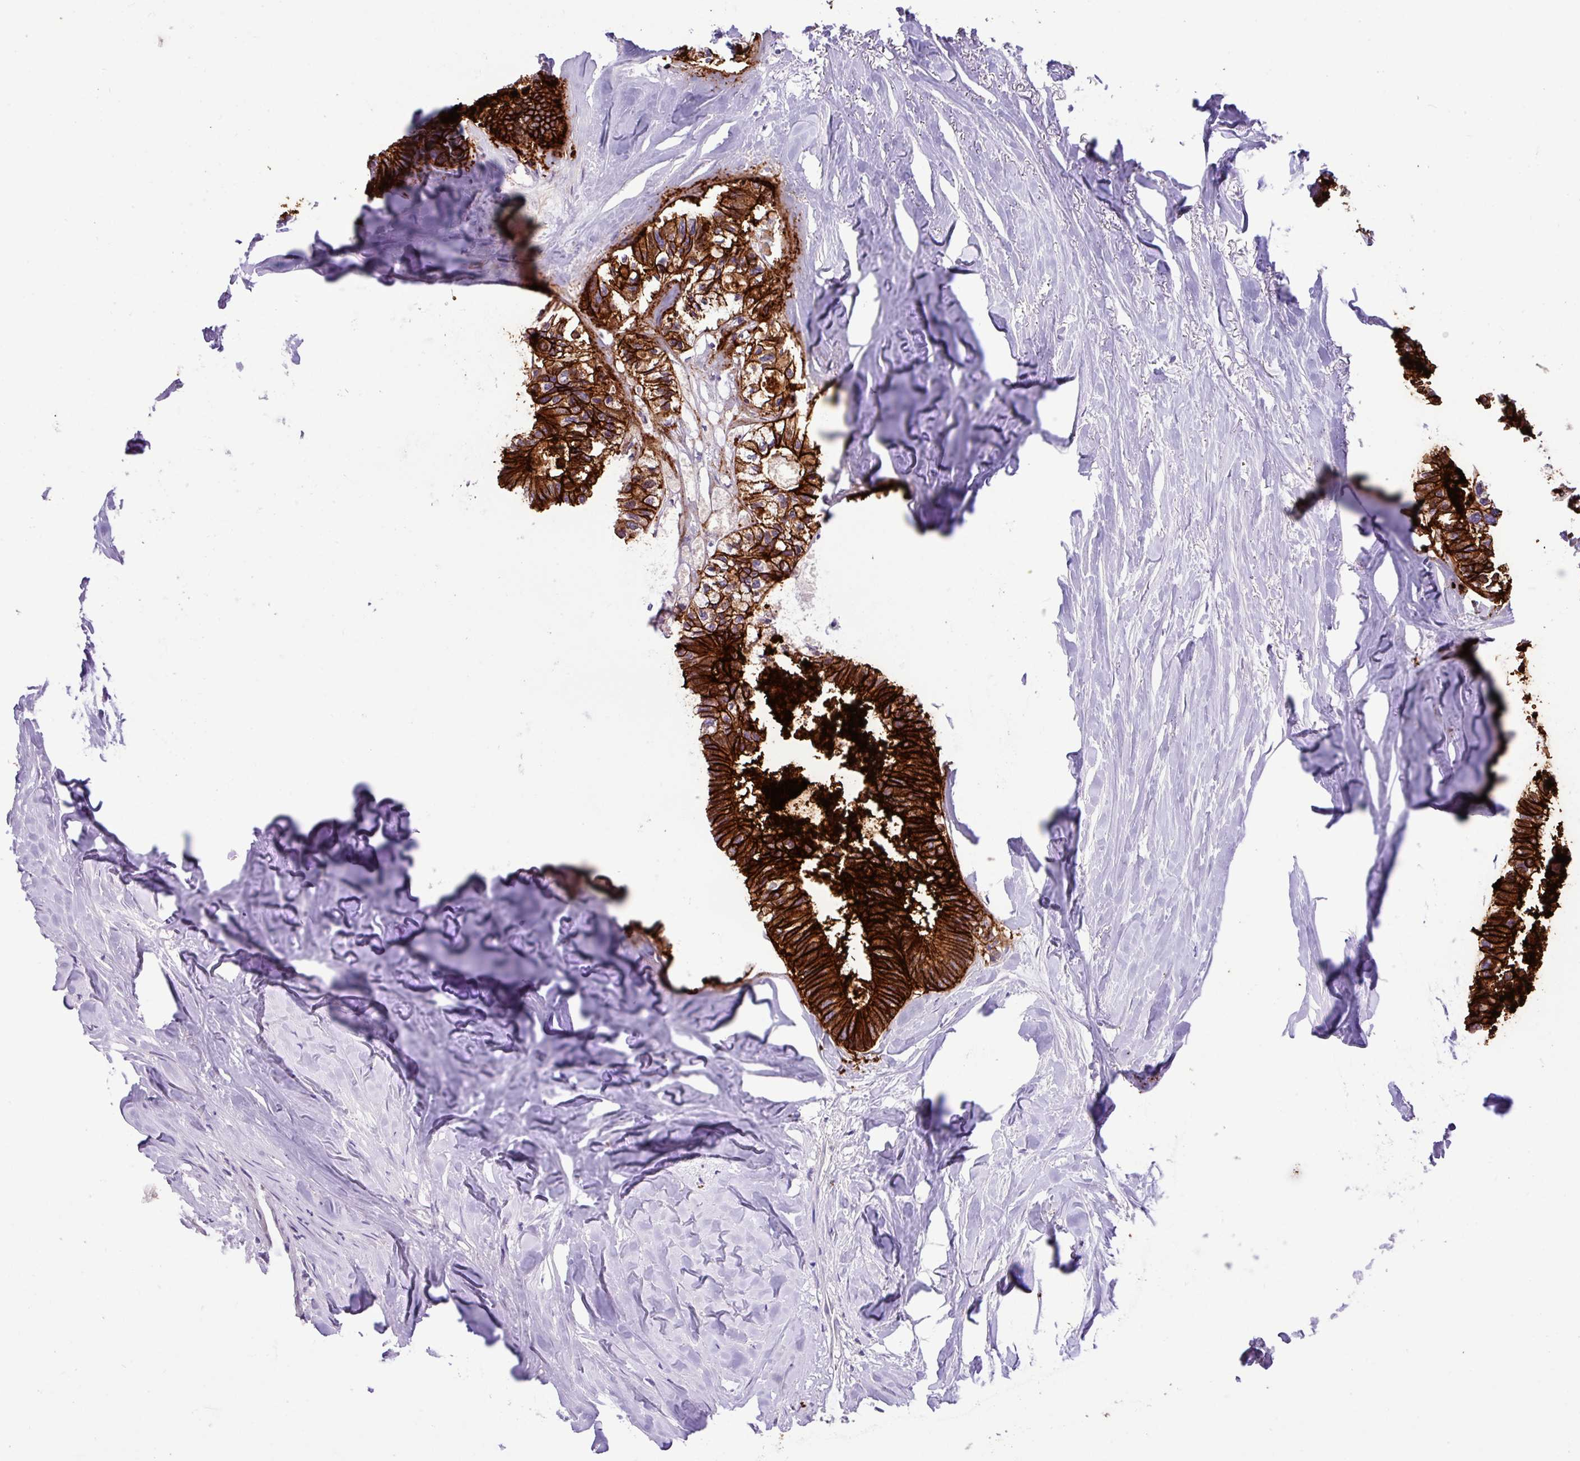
{"staining": {"intensity": "strong", "quantity": ">75%", "location": "cytoplasmic/membranous"}, "tissue": "colorectal cancer", "cell_type": "Tumor cells", "image_type": "cancer", "snomed": [{"axis": "morphology", "description": "Adenocarcinoma, NOS"}, {"axis": "topography", "description": "Colon"}, {"axis": "topography", "description": "Rectum"}], "caption": "This is a micrograph of immunohistochemistry (IHC) staining of colorectal cancer (adenocarcinoma), which shows strong expression in the cytoplasmic/membranous of tumor cells.", "gene": "EPCAM", "patient": {"sex": "male", "age": 57}}